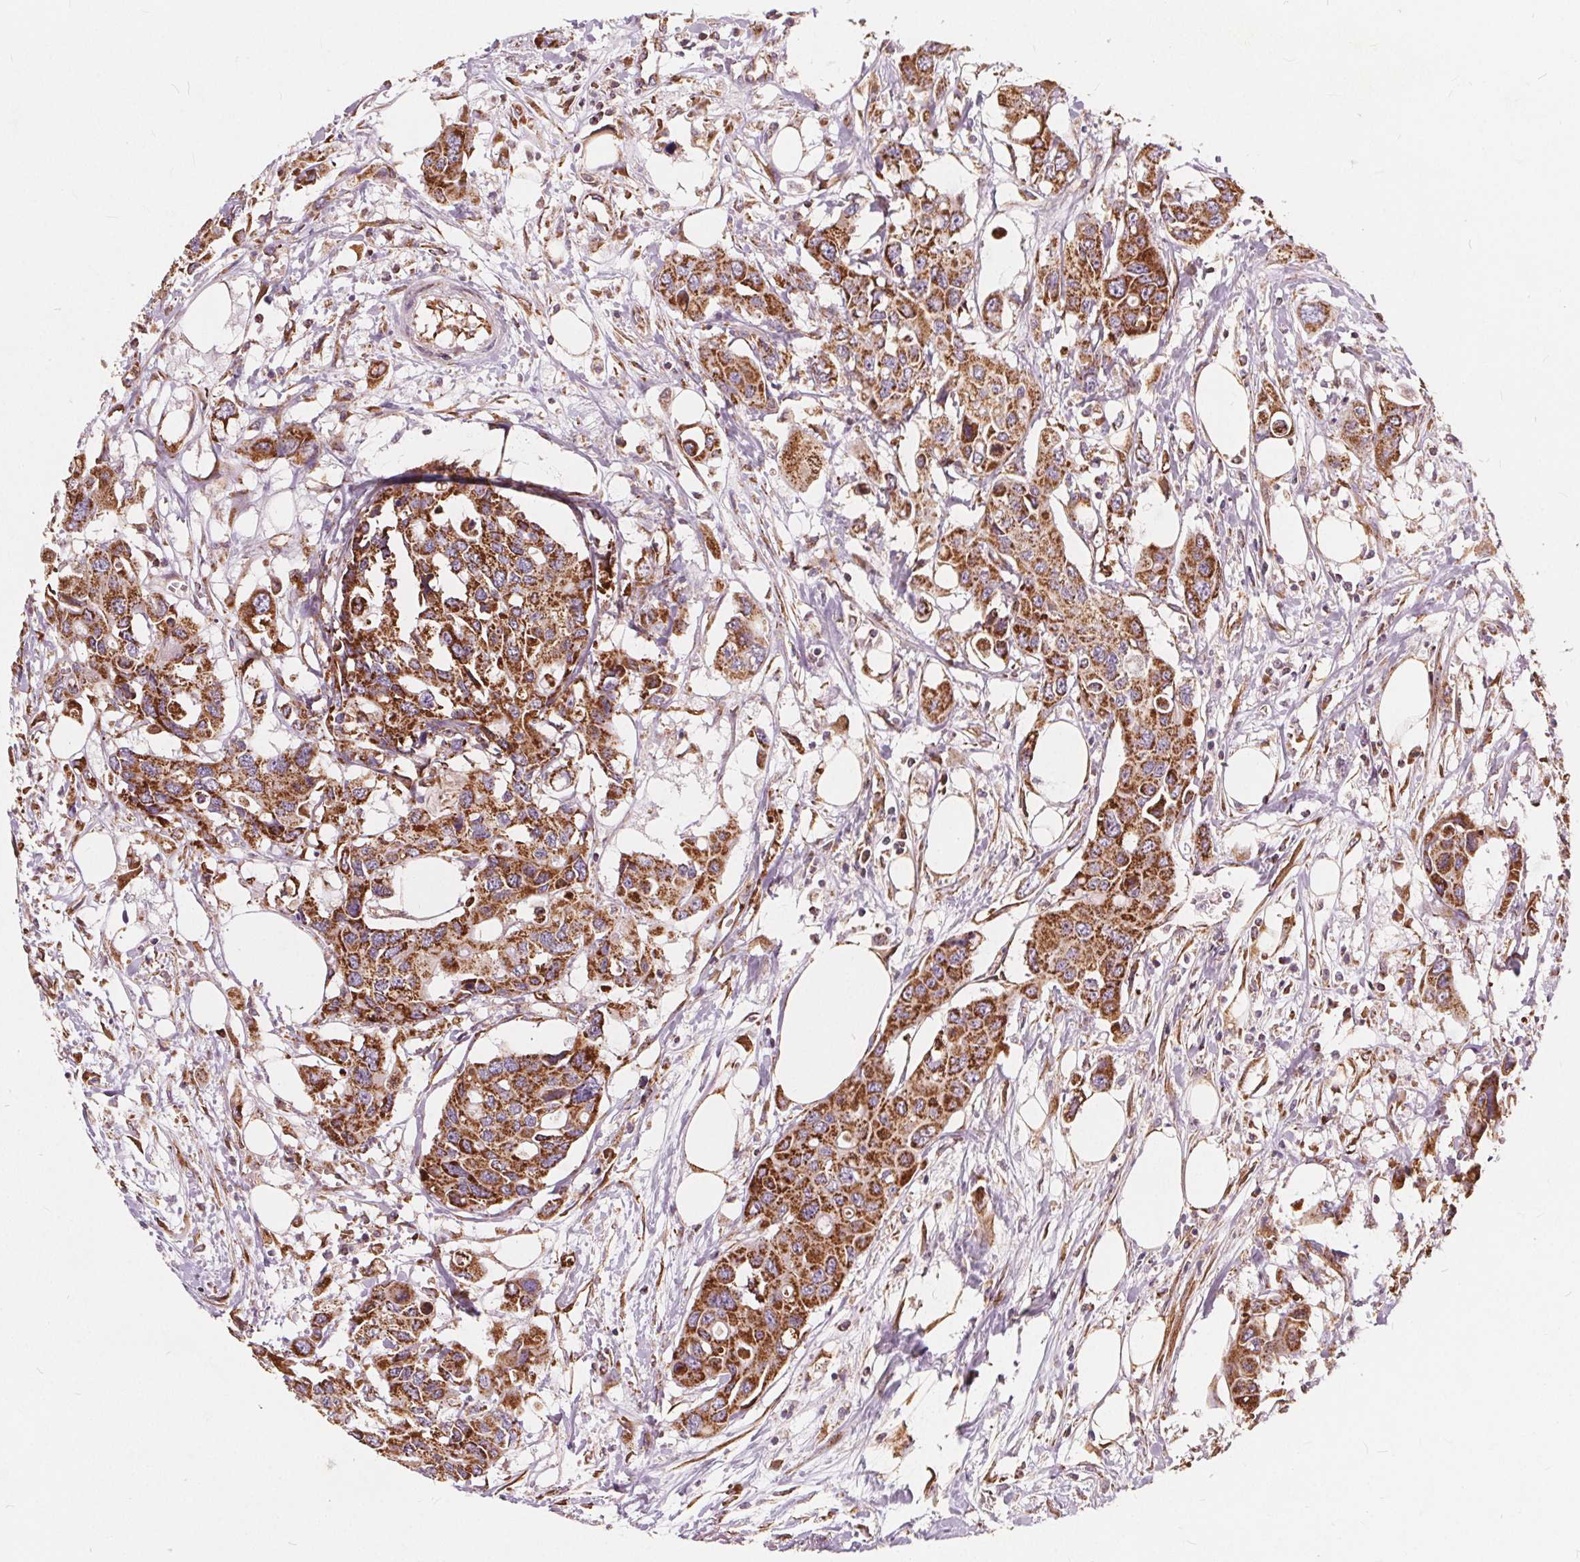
{"staining": {"intensity": "strong", "quantity": ">75%", "location": "cytoplasmic/membranous"}, "tissue": "colorectal cancer", "cell_type": "Tumor cells", "image_type": "cancer", "snomed": [{"axis": "morphology", "description": "Adenocarcinoma, NOS"}, {"axis": "topography", "description": "Colon"}], "caption": "High-power microscopy captured an immunohistochemistry histopathology image of adenocarcinoma (colorectal), revealing strong cytoplasmic/membranous staining in approximately >75% of tumor cells.", "gene": "PLSCR3", "patient": {"sex": "male", "age": 77}}